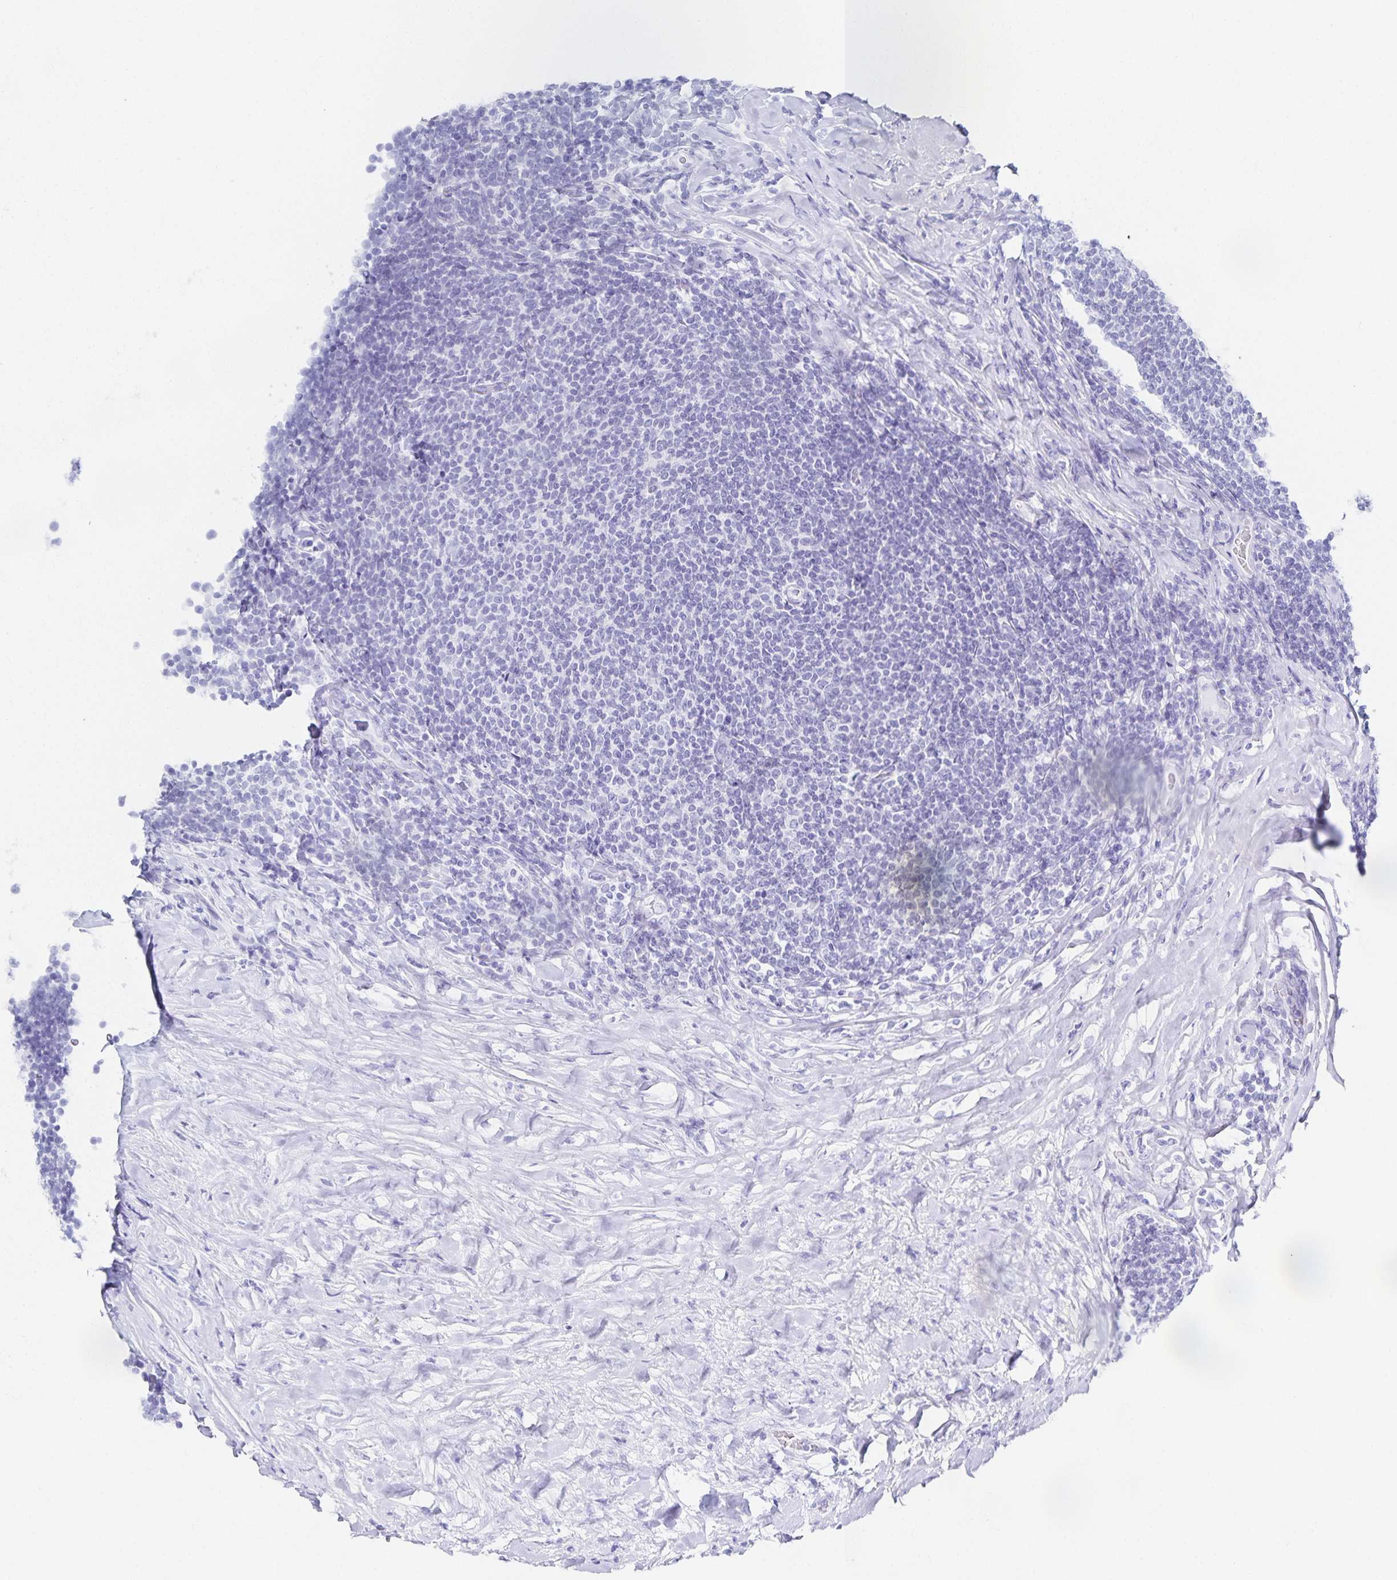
{"staining": {"intensity": "negative", "quantity": "none", "location": "none"}, "tissue": "lymphoma", "cell_type": "Tumor cells", "image_type": "cancer", "snomed": [{"axis": "morphology", "description": "Malignant lymphoma, non-Hodgkin's type, Low grade"}, {"axis": "topography", "description": "Lymph node"}], "caption": "Tumor cells are negative for protein expression in human lymphoma.", "gene": "SNTN", "patient": {"sex": "male", "age": 52}}